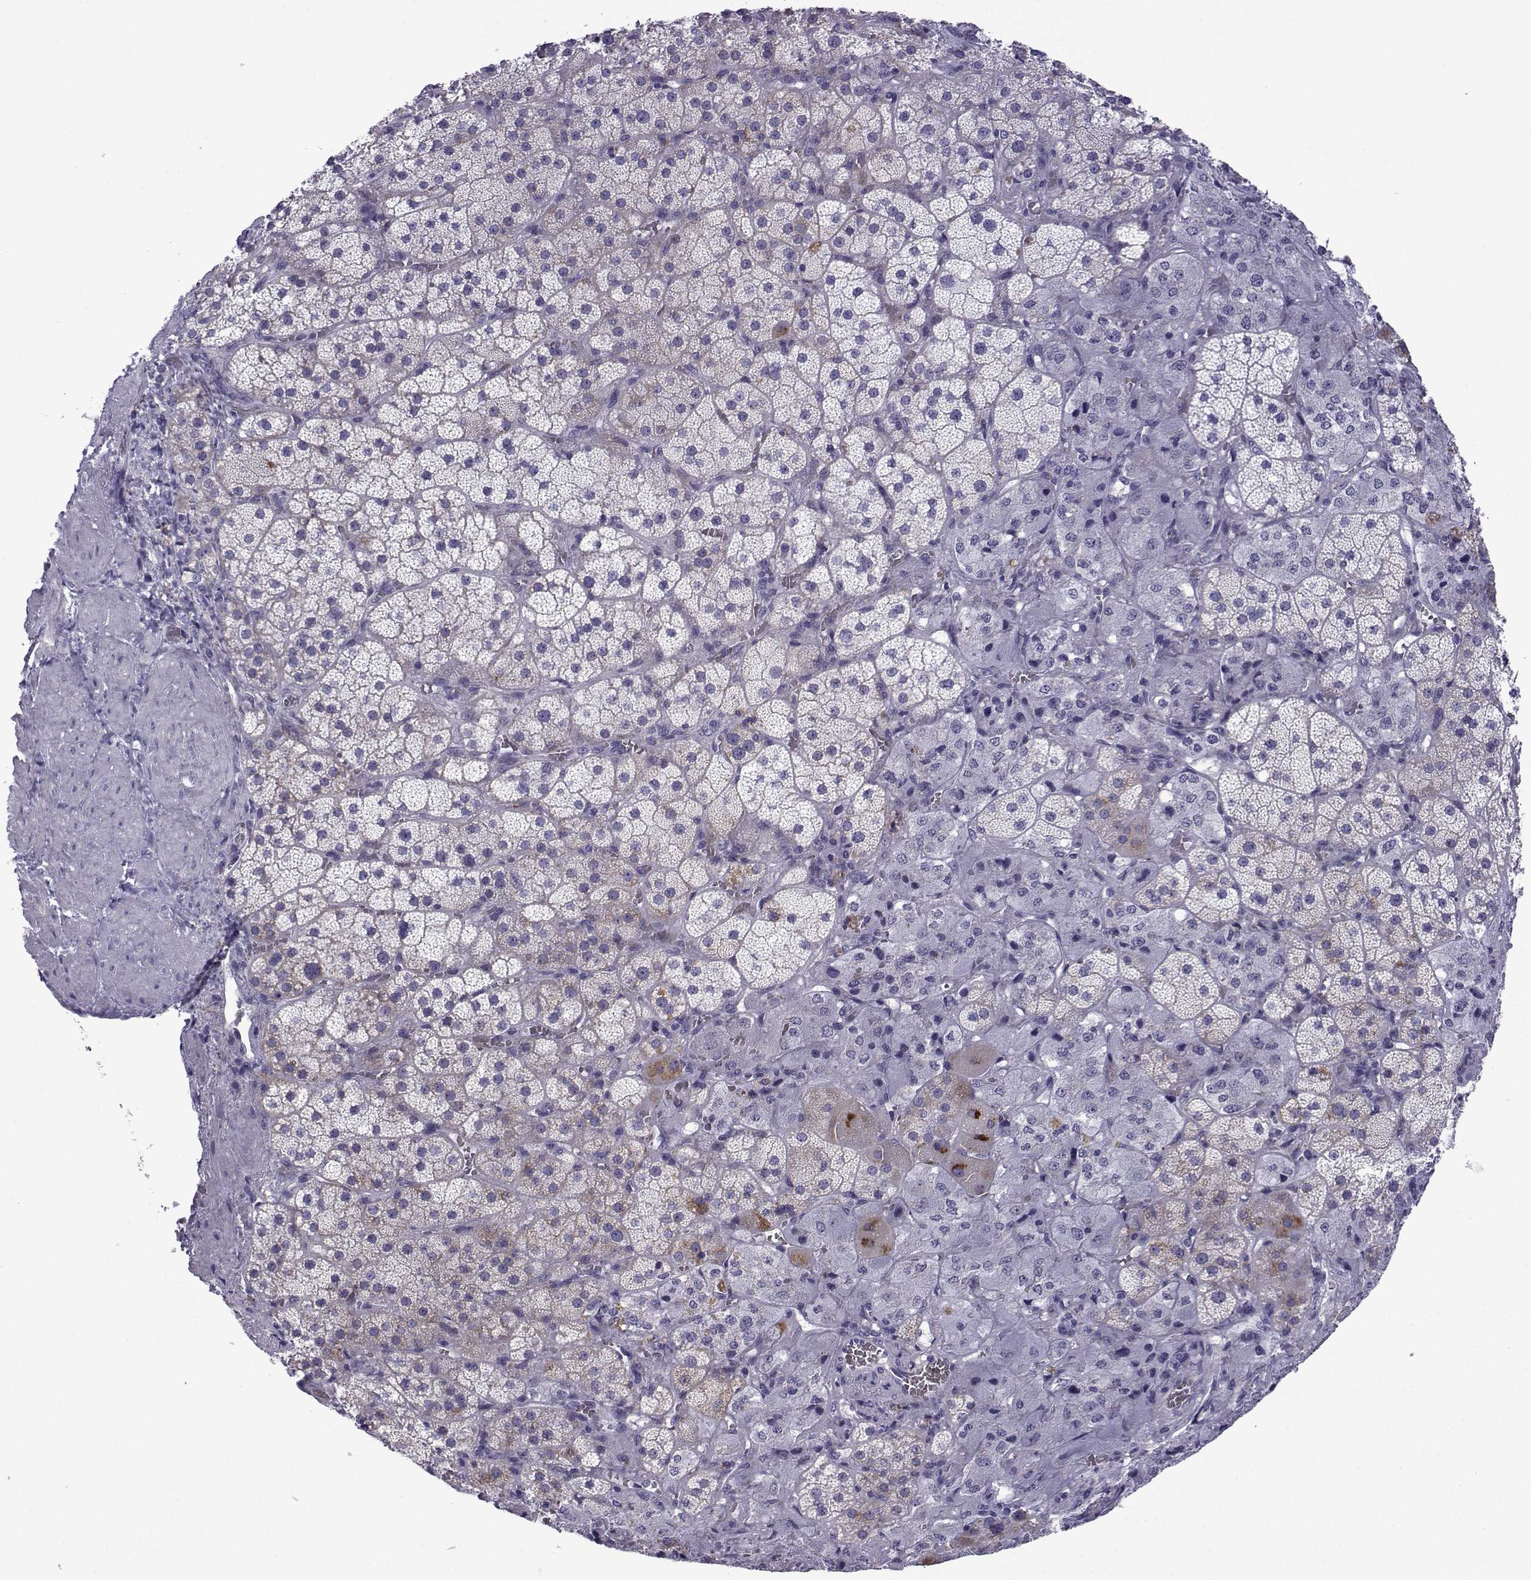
{"staining": {"intensity": "moderate", "quantity": "<25%", "location": "cytoplasmic/membranous"}, "tissue": "adrenal gland", "cell_type": "Glandular cells", "image_type": "normal", "snomed": [{"axis": "morphology", "description": "Normal tissue, NOS"}, {"axis": "topography", "description": "Adrenal gland"}], "caption": "IHC image of normal adrenal gland: adrenal gland stained using IHC reveals low levels of moderate protein expression localized specifically in the cytoplasmic/membranous of glandular cells, appearing as a cytoplasmic/membranous brown color.", "gene": "CFAP70", "patient": {"sex": "male", "age": 57}}